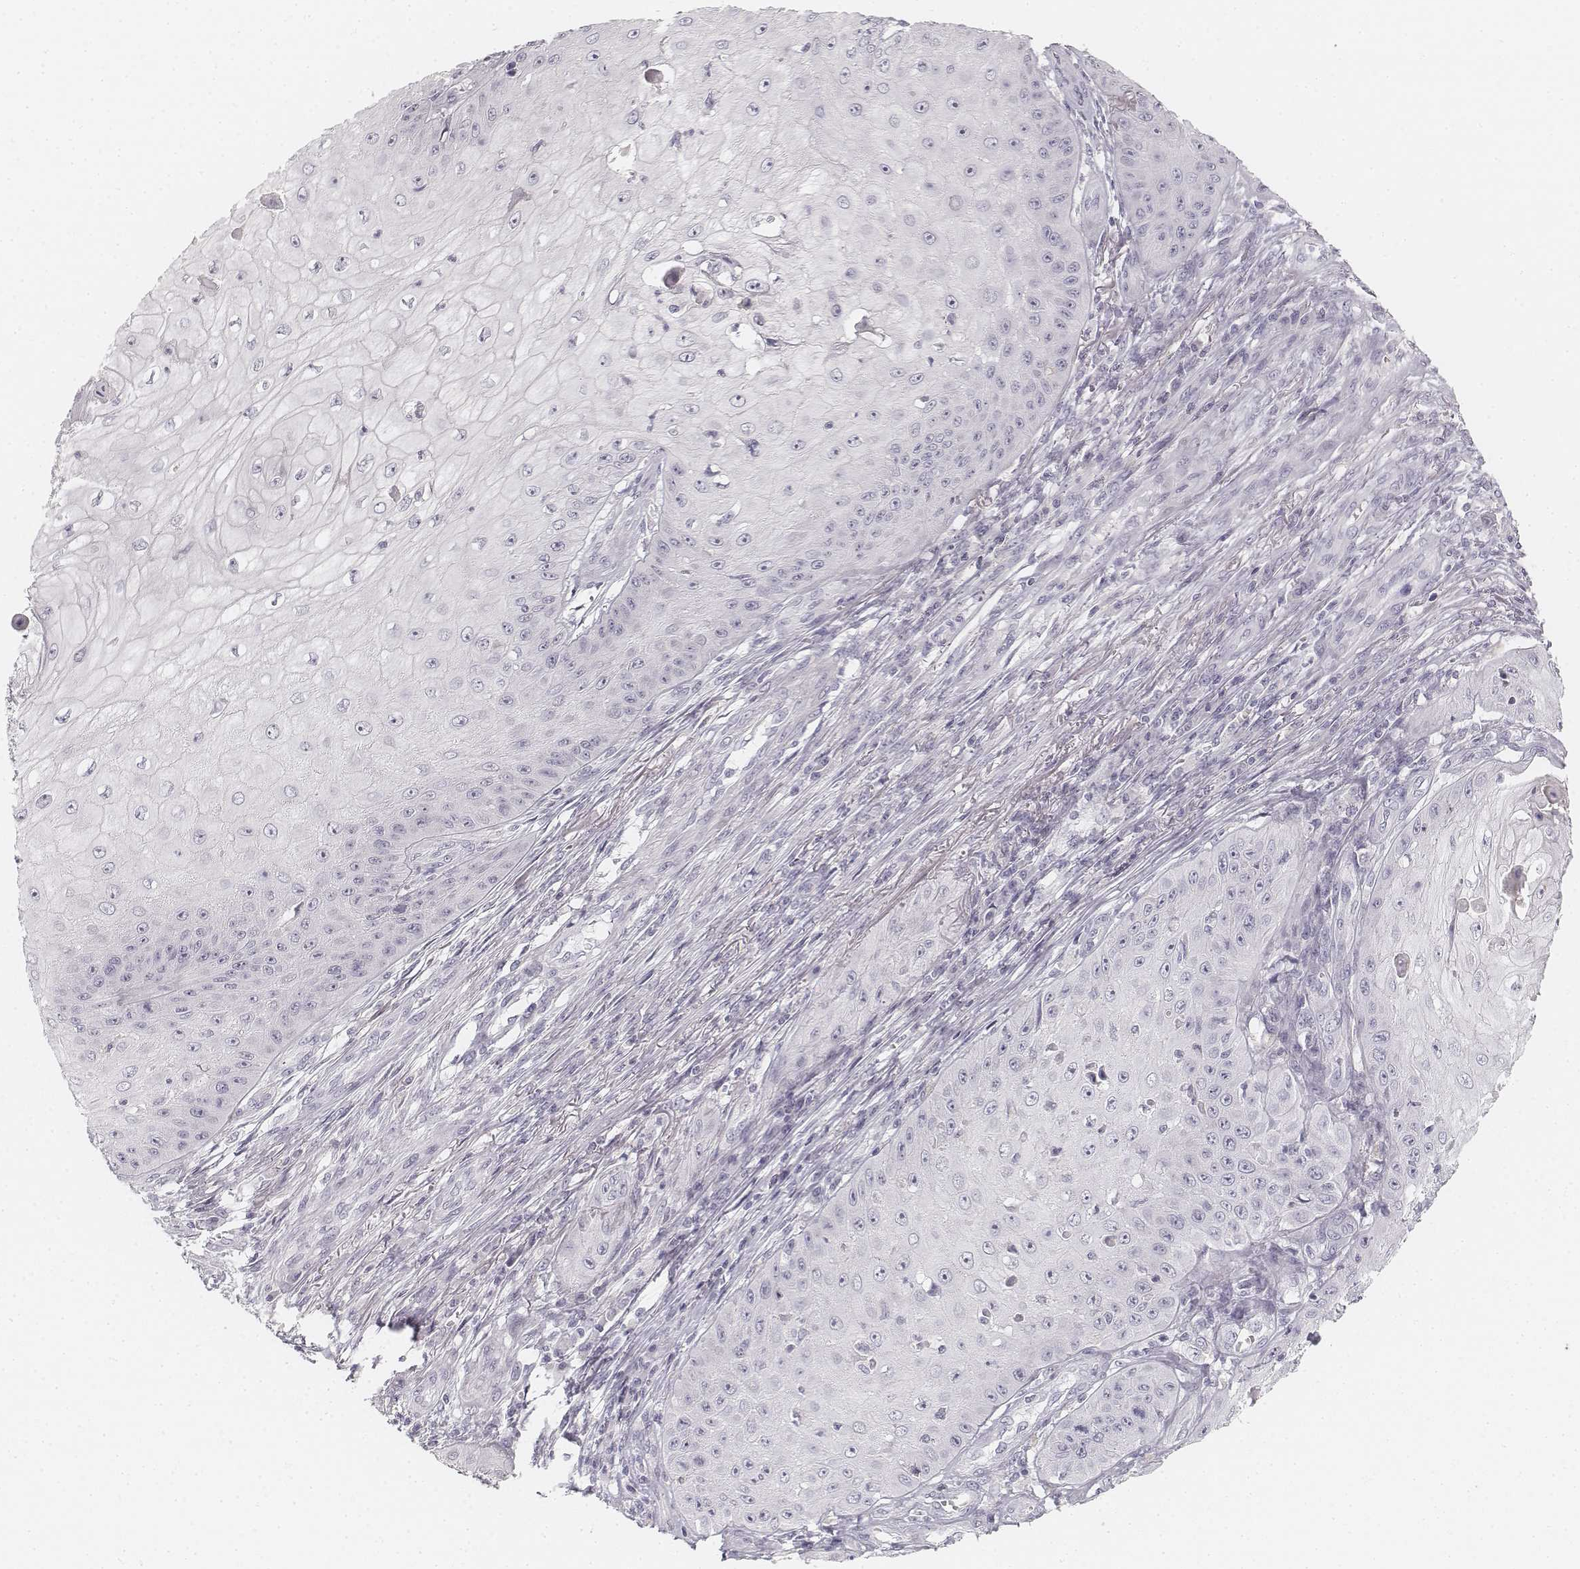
{"staining": {"intensity": "negative", "quantity": "none", "location": "none"}, "tissue": "skin cancer", "cell_type": "Tumor cells", "image_type": "cancer", "snomed": [{"axis": "morphology", "description": "Squamous cell carcinoma, NOS"}, {"axis": "topography", "description": "Skin"}], "caption": "This is an immunohistochemistry micrograph of skin squamous cell carcinoma. There is no staining in tumor cells.", "gene": "DSG4", "patient": {"sex": "male", "age": 70}}